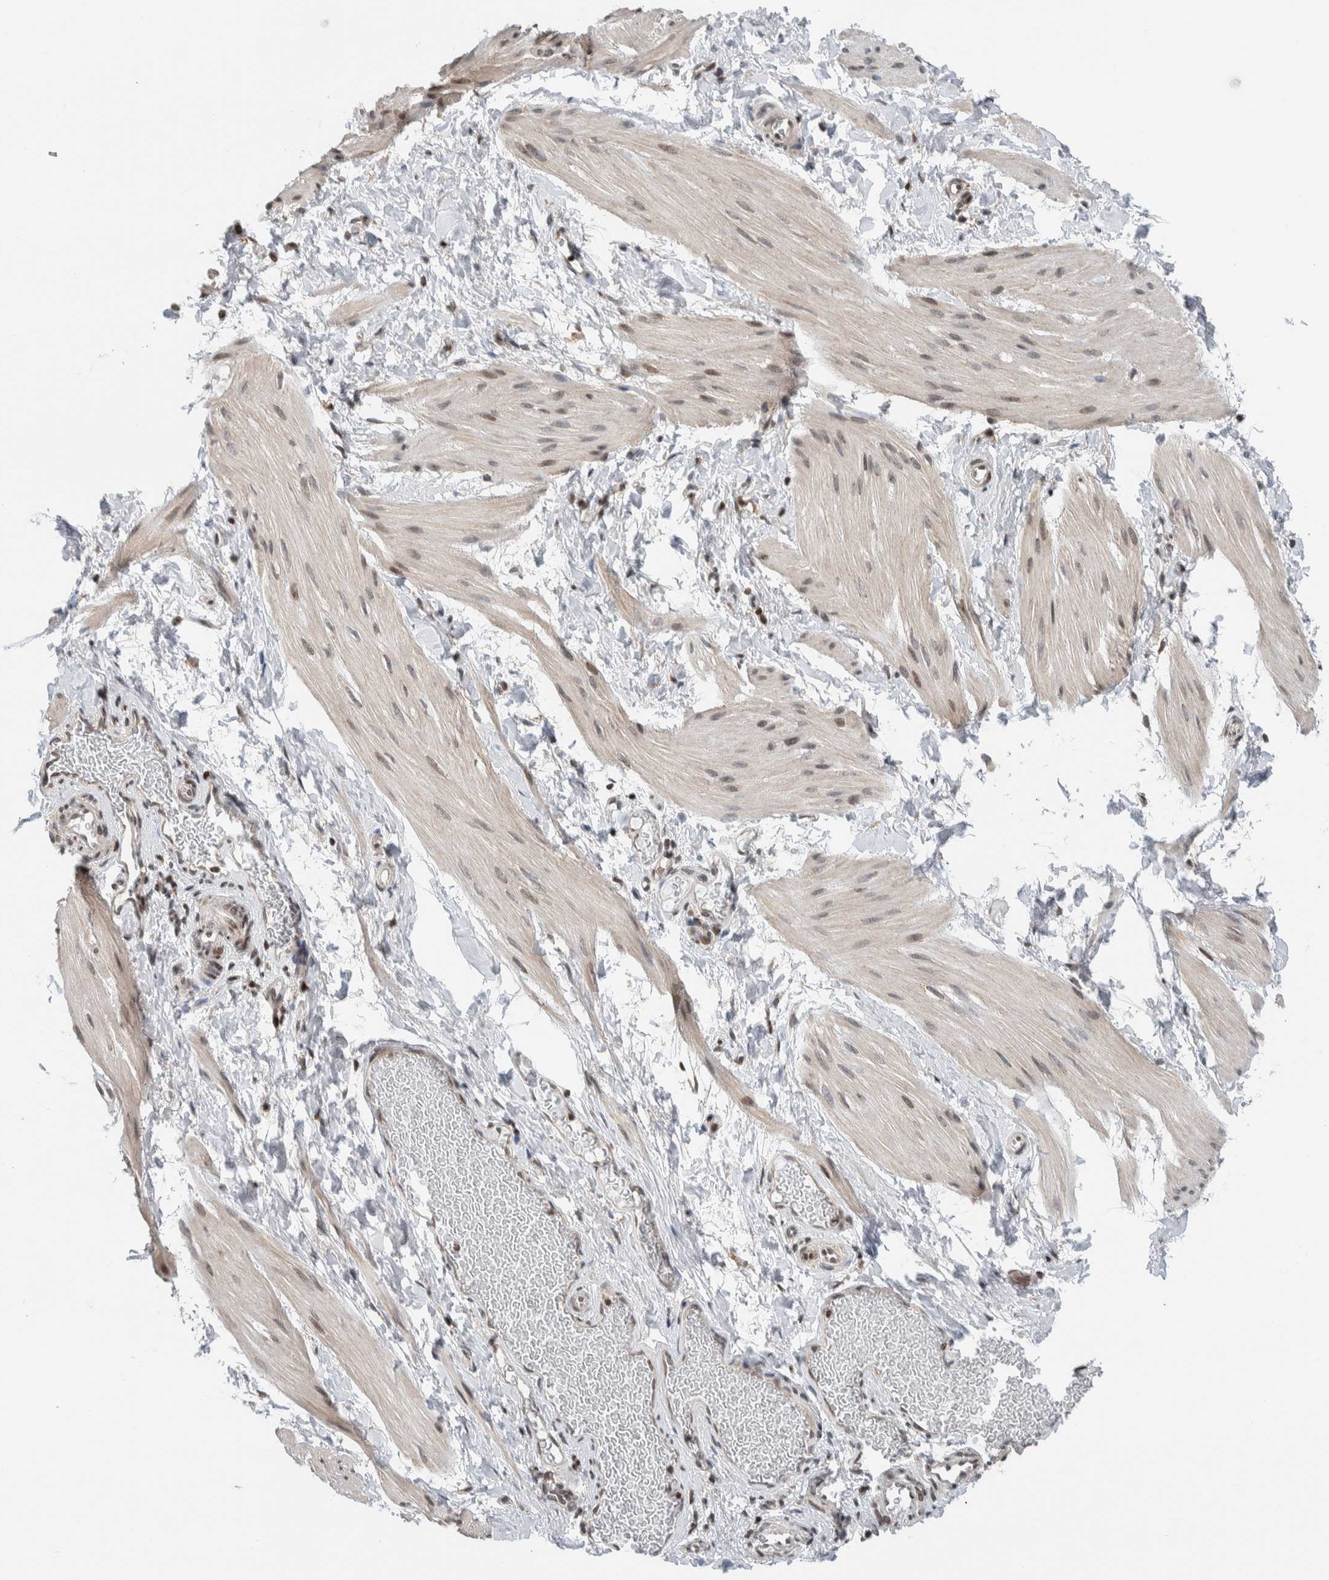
{"staining": {"intensity": "weak", "quantity": "<25%", "location": "nuclear"}, "tissue": "smooth muscle", "cell_type": "Smooth muscle cells", "image_type": "normal", "snomed": [{"axis": "morphology", "description": "Normal tissue, NOS"}, {"axis": "topography", "description": "Smooth muscle"}], "caption": "The IHC histopathology image has no significant expression in smooth muscle cells of smooth muscle.", "gene": "NPLOC4", "patient": {"sex": "male", "age": 16}}